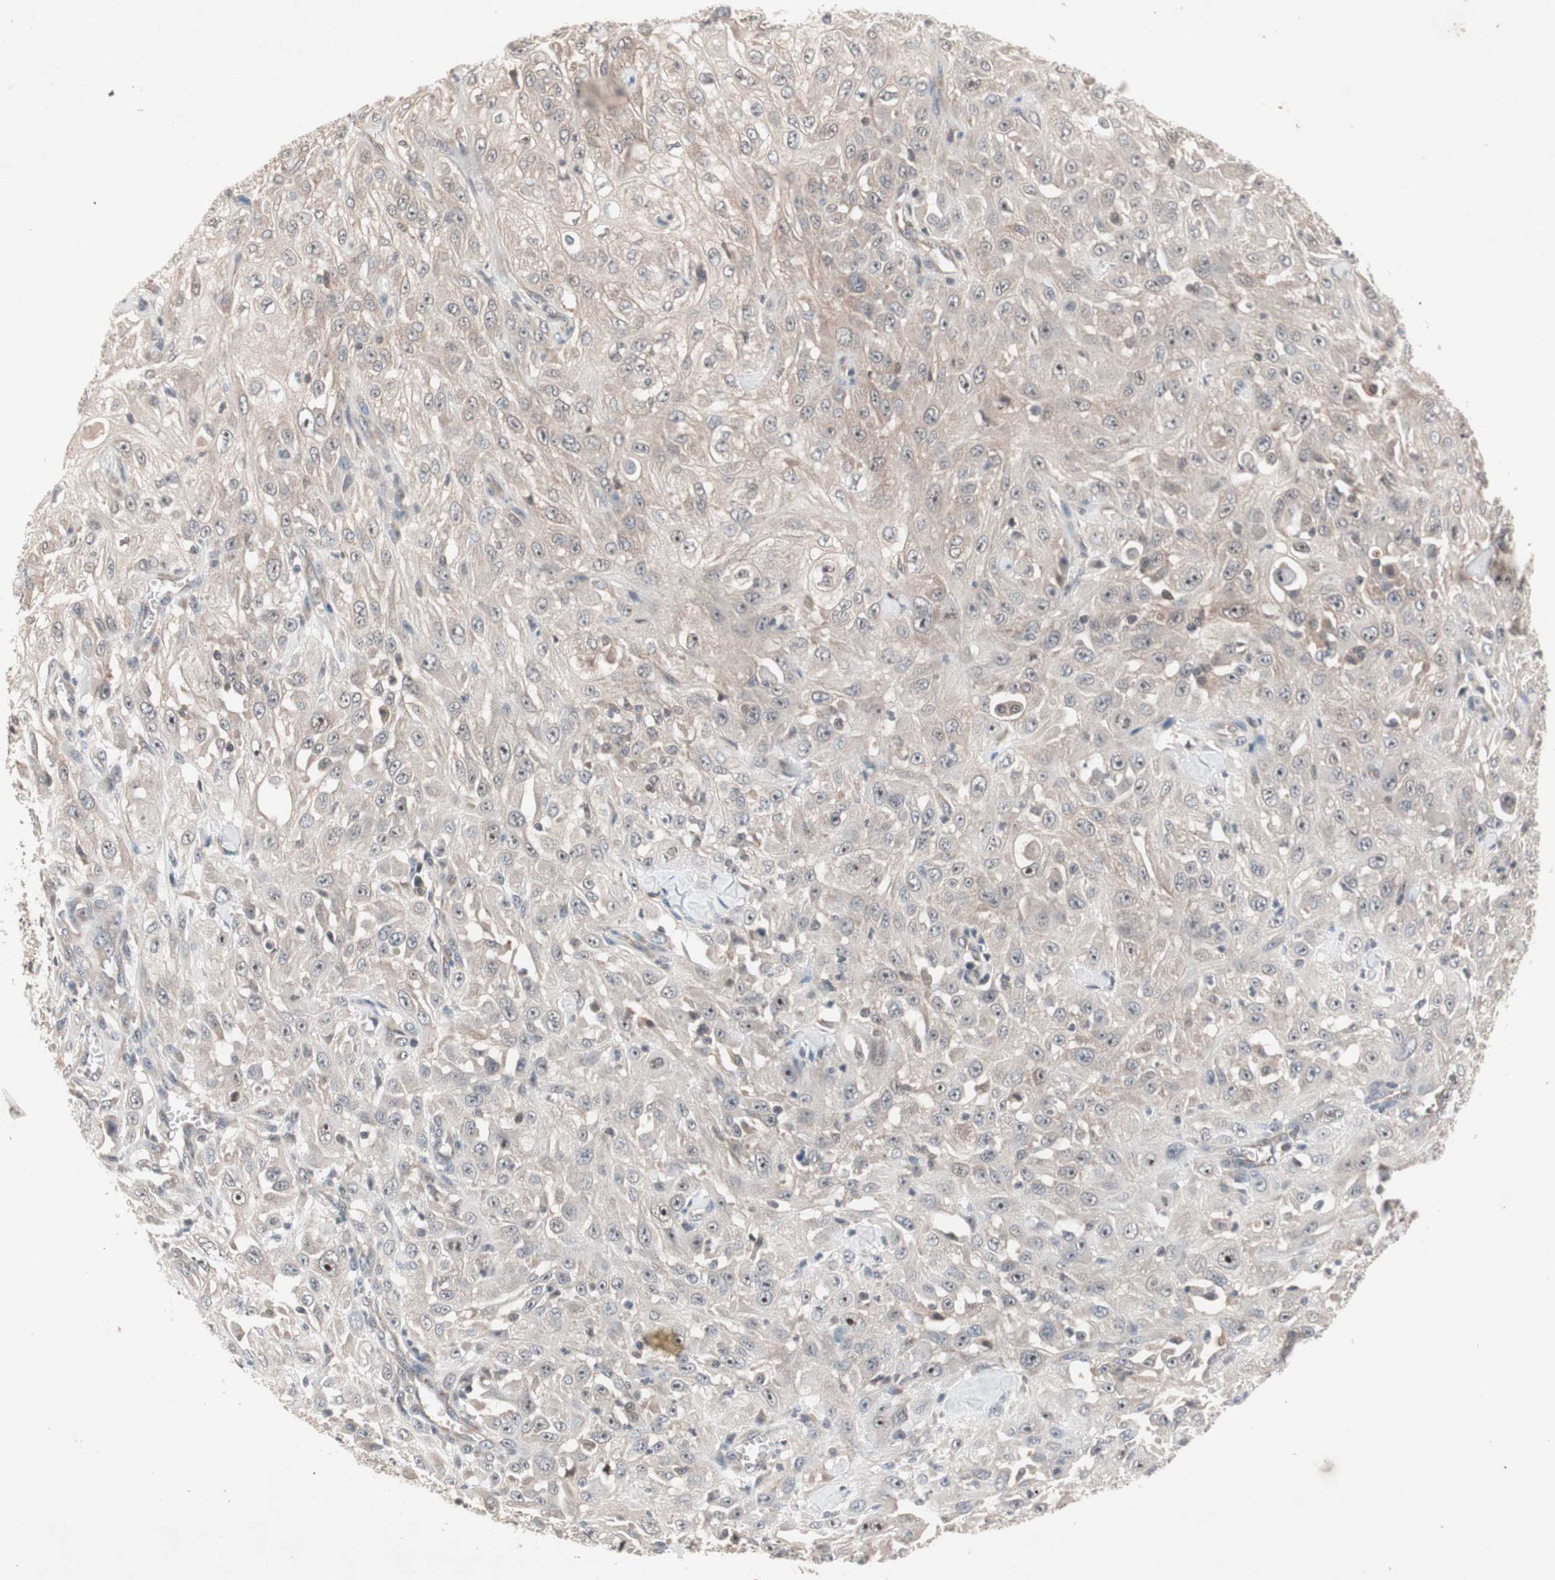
{"staining": {"intensity": "negative", "quantity": "none", "location": "none"}, "tissue": "skin cancer", "cell_type": "Tumor cells", "image_type": "cancer", "snomed": [{"axis": "morphology", "description": "Squamous cell carcinoma, NOS"}, {"axis": "morphology", "description": "Squamous cell carcinoma, metastatic, NOS"}, {"axis": "topography", "description": "Skin"}, {"axis": "topography", "description": "Lymph node"}], "caption": "The photomicrograph shows no significant expression in tumor cells of skin metastatic squamous cell carcinoma.", "gene": "IRS1", "patient": {"sex": "male", "age": 75}}